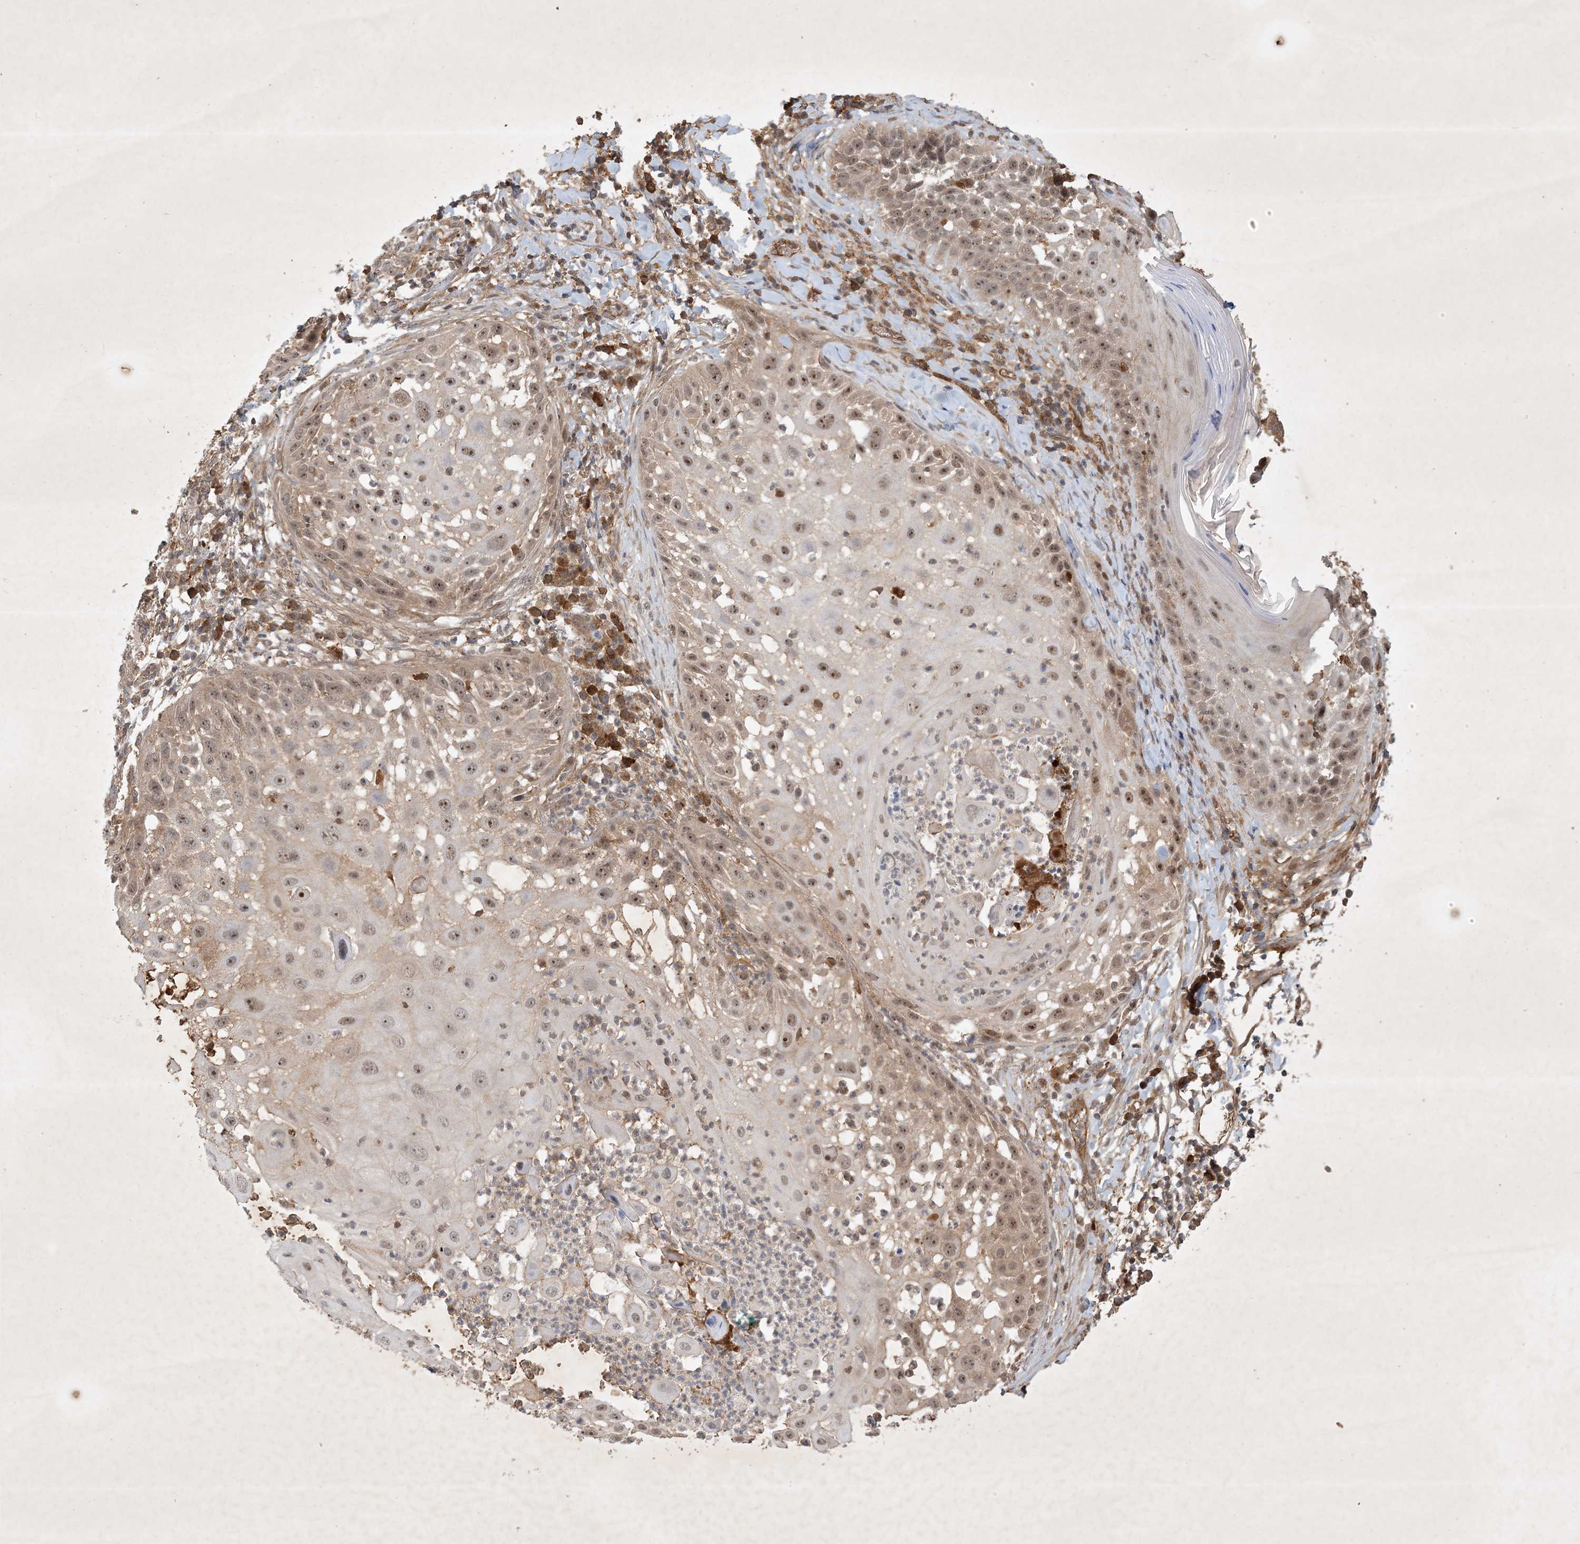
{"staining": {"intensity": "moderate", "quantity": ">75%", "location": "cytoplasmic/membranous,nuclear"}, "tissue": "skin cancer", "cell_type": "Tumor cells", "image_type": "cancer", "snomed": [{"axis": "morphology", "description": "Squamous cell carcinoma, NOS"}, {"axis": "topography", "description": "Skin"}], "caption": "High-magnification brightfield microscopy of skin cancer stained with DAB (3,3'-diaminobenzidine) (brown) and counterstained with hematoxylin (blue). tumor cells exhibit moderate cytoplasmic/membranous and nuclear positivity is identified in approximately>75% of cells. The staining is performed using DAB brown chromogen to label protein expression. The nuclei are counter-stained blue using hematoxylin.", "gene": "ZCCHC4", "patient": {"sex": "female", "age": 44}}